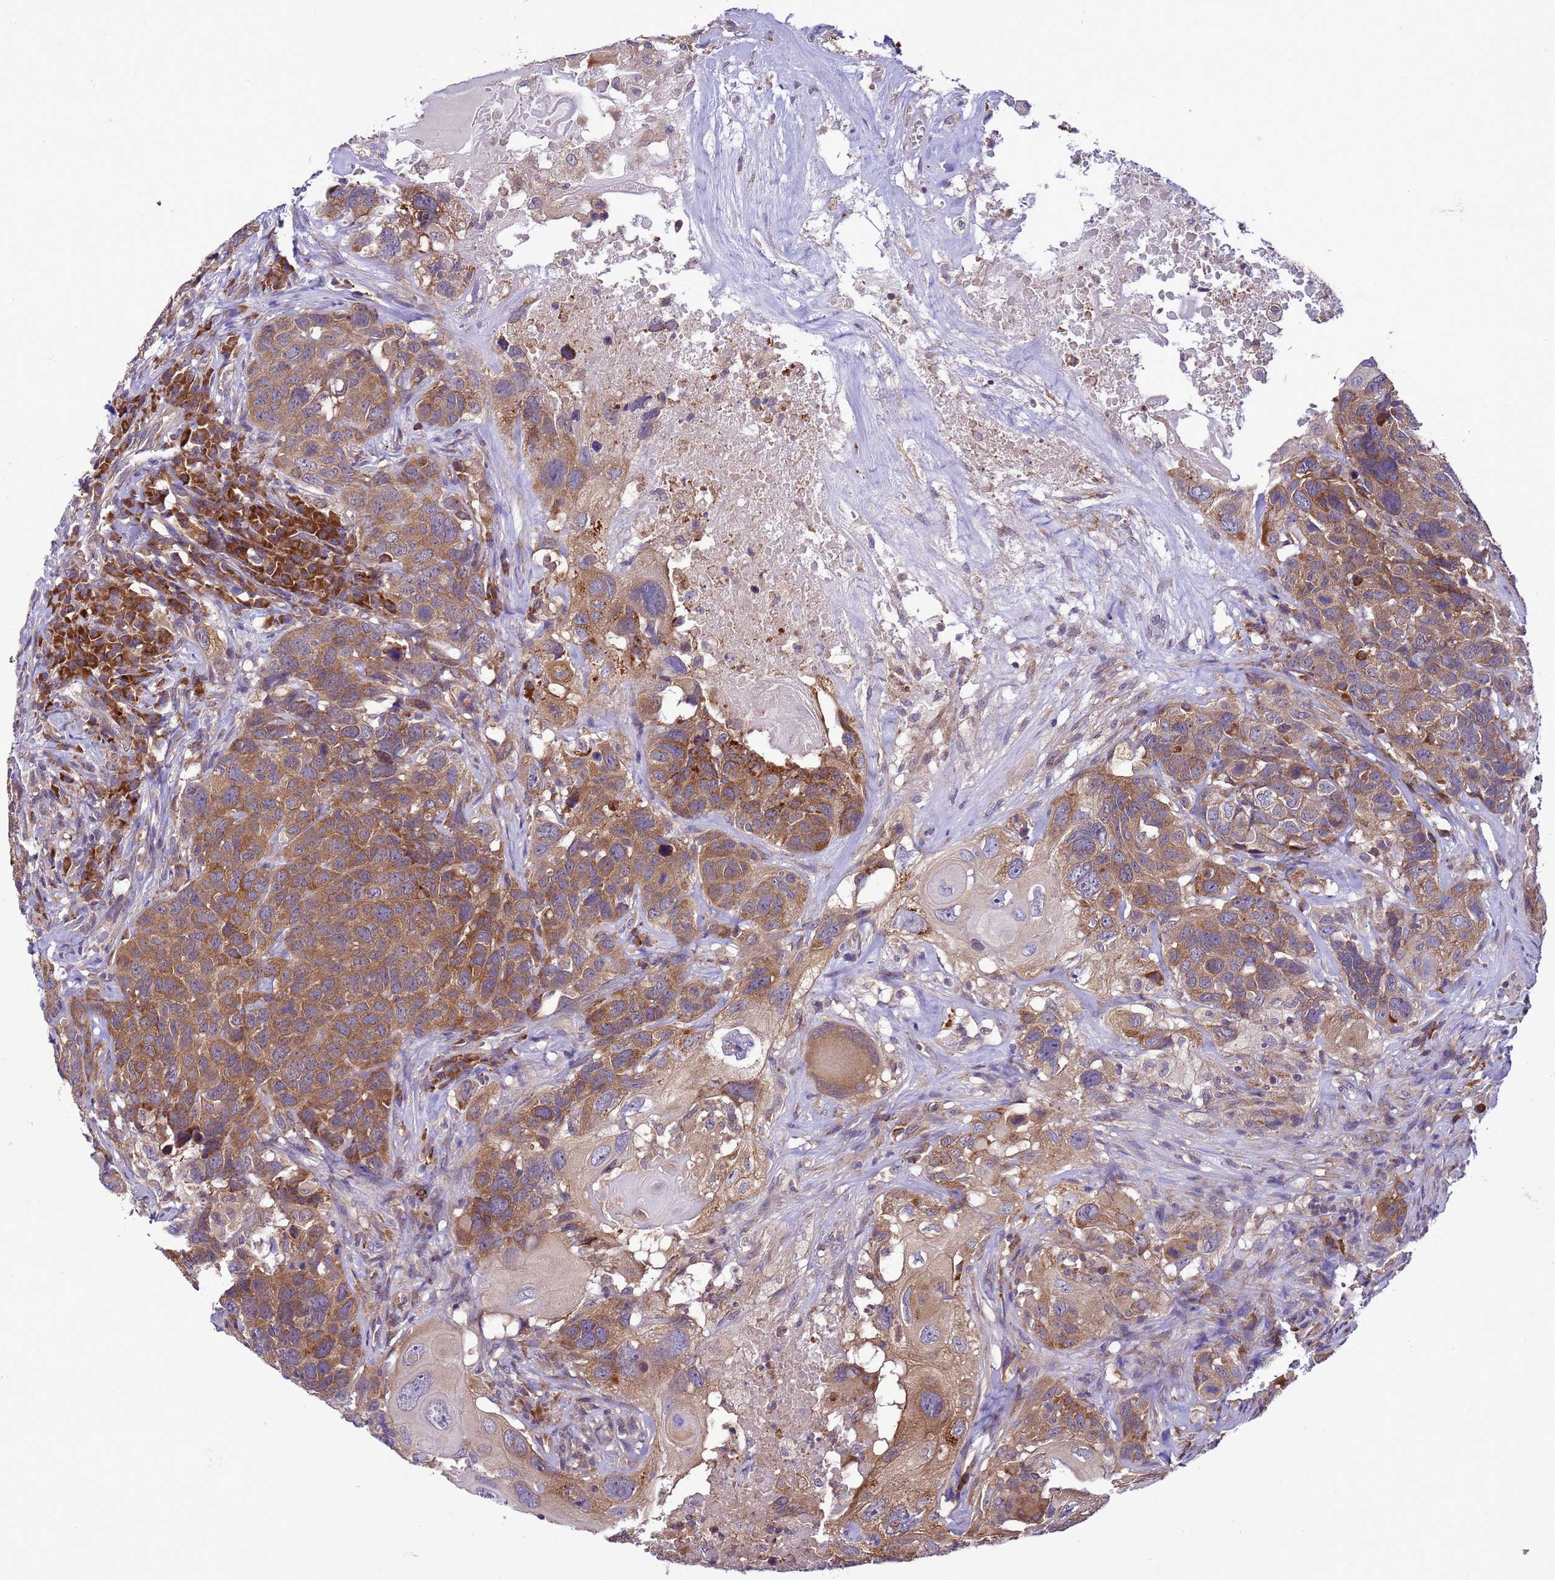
{"staining": {"intensity": "moderate", "quantity": ">75%", "location": "cytoplasmic/membranous"}, "tissue": "head and neck cancer", "cell_type": "Tumor cells", "image_type": "cancer", "snomed": [{"axis": "morphology", "description": "Squamous cell carcinoma, NOS"}, {"axis": "topography", "description": "Head-Neck"}], "caption": "A high-resolution micrograph shows immunohistochemistry (IHC) staining of head and neck squamous cell carcinoma, which shows moderate cytoplasmic/membranous staining in approximately >75% of tumor cells.", "gene": "GEN1", "patient": {"sex": "male", "age": 66}}